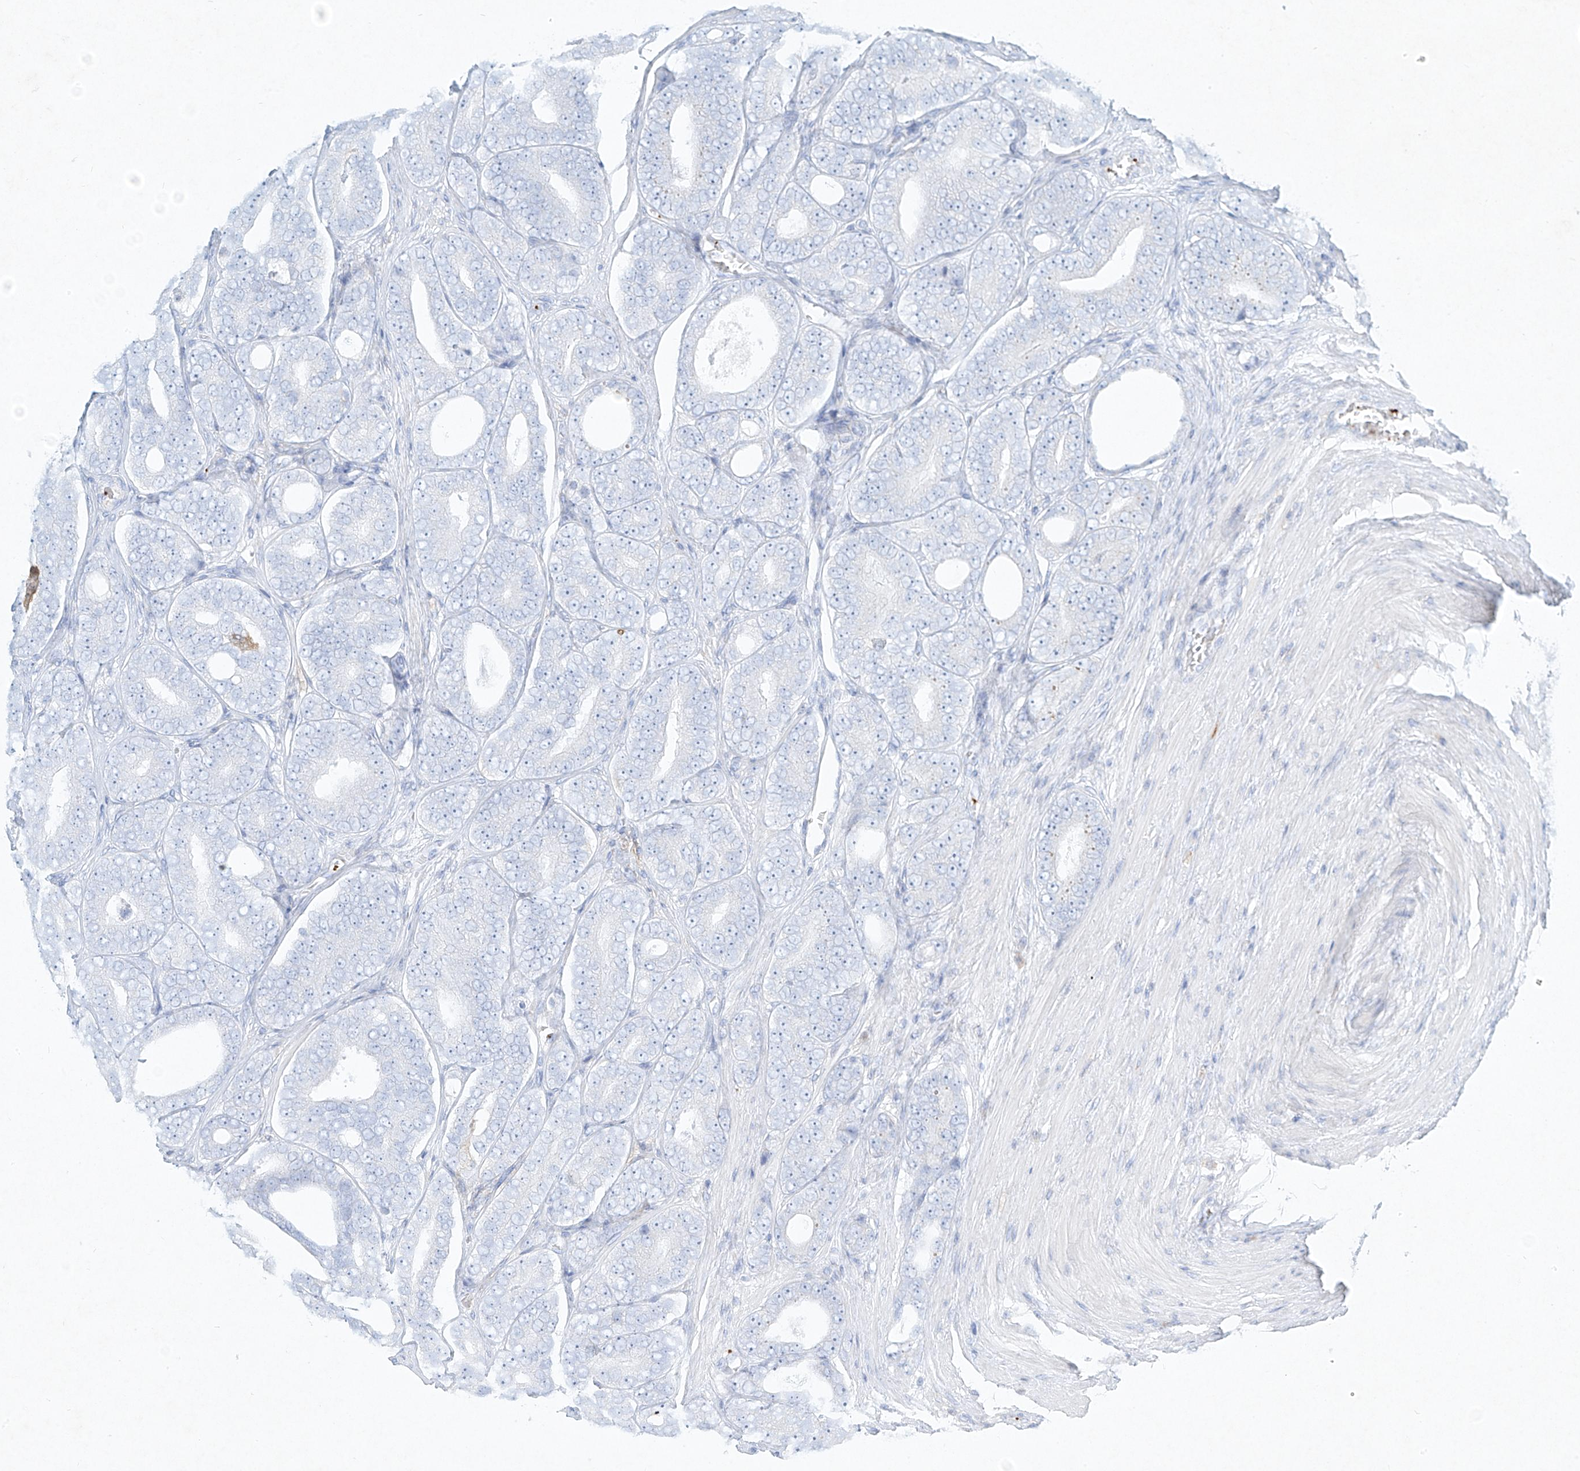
{"staining": {"intensity": "negative", "quantity": "none", "location": "none"}, "tissue": "prostate cancer", "cell_type": "Tumor cells", "image_type": "cancer", "snomed": [{"axis": "morphology", "description": "Adenocarcinoma, High grade"}, {"axis": "topography", "description": "Prostate"}], "caption": "Immunohistochemistry (IHC) of prostate adenocarcinoma (high-grade) exhibits no staining in tumor cells. (DAB (3,3'-diaminobenzidine) IHC, high magnification).", "gene": "PLEK", "patient": {"sex": "male", "age": 56}}